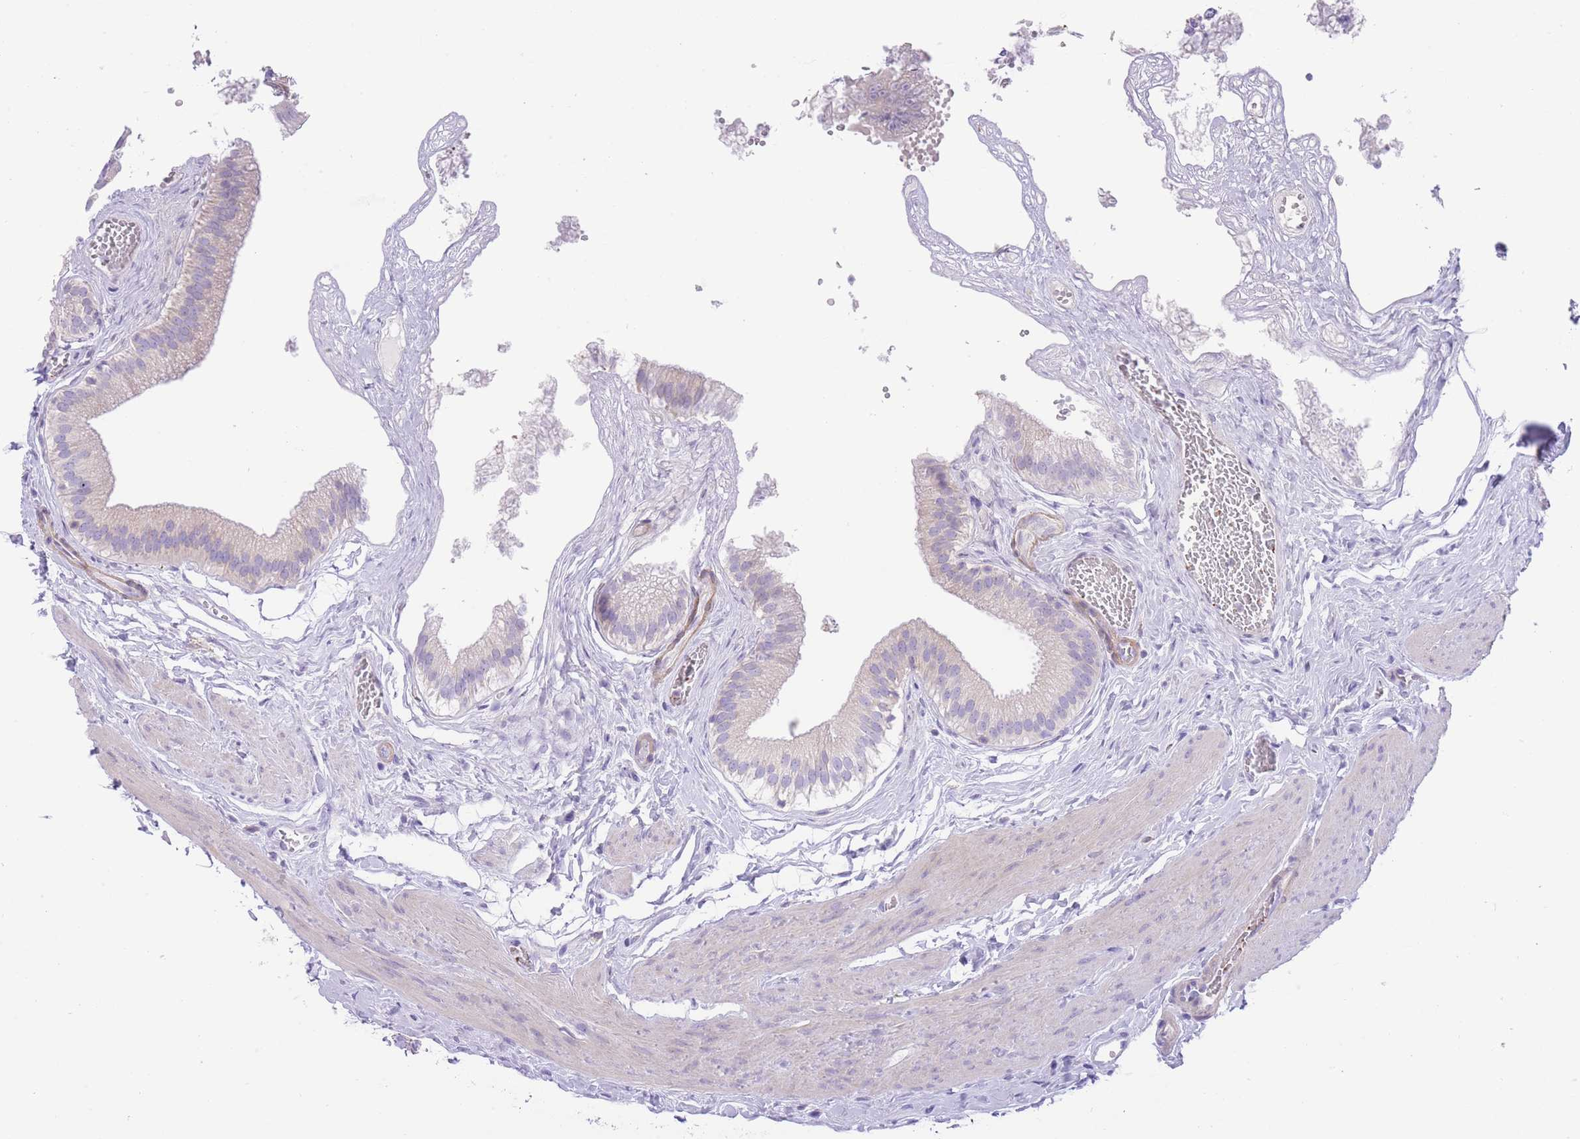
{"staining": {"intensity": "weak", "quantity": "<25%", "location": "cytoplasmic/membranous"}, "tissue": "gallbladder", "cell_type": "Glandular cells", "image_type": "normal", "snomed": [{"axis": "morphology", "description": "Normal tissue, NOS"}, {"axis": "topography", "description": "Gallbladder"}], "caption": "Immunohistochemistry (IHC) histopathology image of unremarkable human gallbladder stained for a protein (brown), which displays no expression in glandular cells. (DAB (3,3'-diaminobenzidine) IHC with hematoxylin counter stain).", "gene": "ENSG00000289258", "patient": {"sex": "female", "age": 54}}